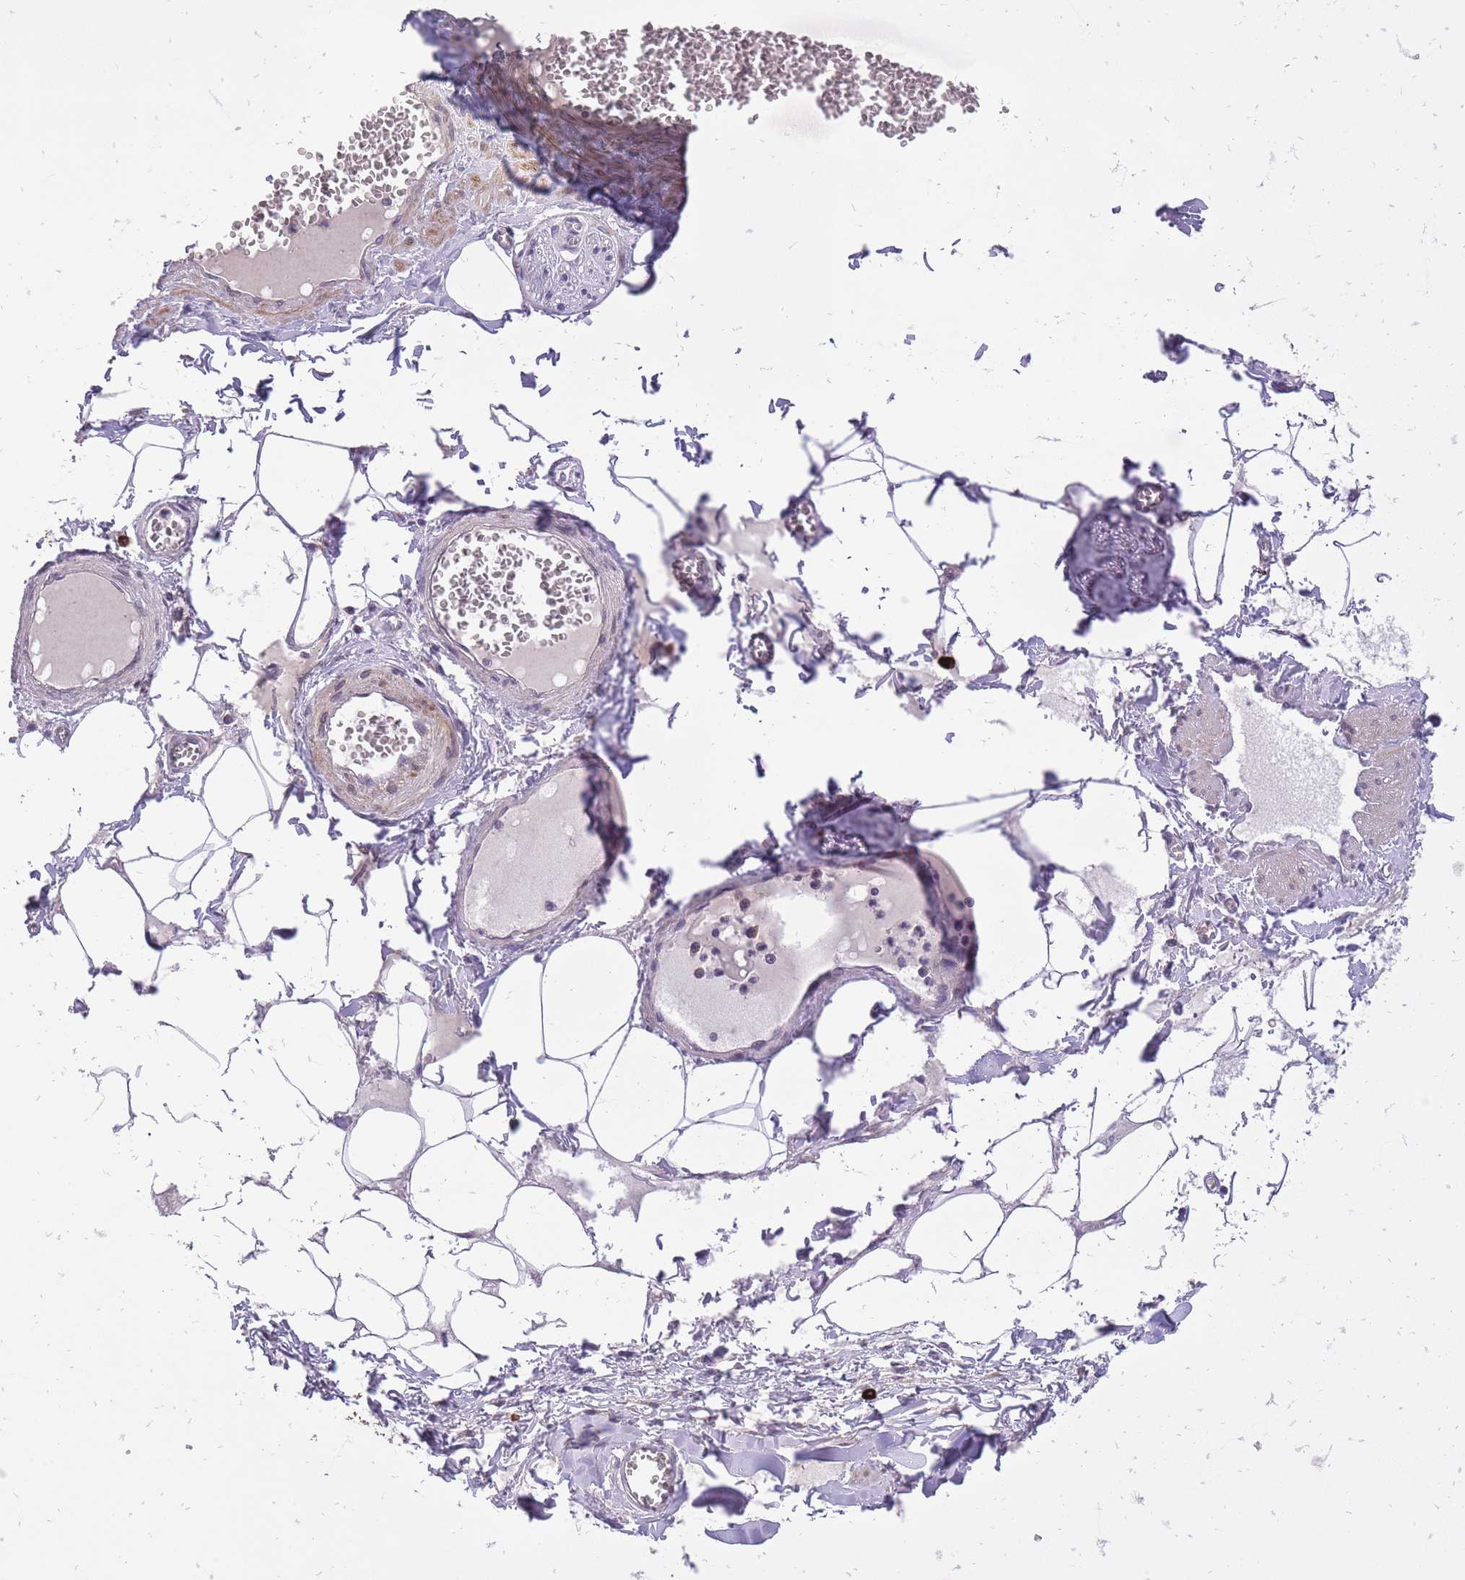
{"staining": {"intensity": "negative", "quantity": "none", "location": "none"}, "tissue": "adipose tissue", "cell_type": "Adipocytes", "image_type": "normal", "snomed": [{"axis": "morphology", "description": "Normal tissue, NOS"}, {"axis": "topography", "description": "Soft tissue"}, {"axis": "topography", "description": "Adipose tissue"}, {"axis": "topography", "description": "Vascular tissue"}, {"axis": "topography", "description": "Peripheral nerve tissue"}], "caption": "An image of human adipose tissue is negative for staining in adipocytes. The staining is performed using DAB (3,3'-diaminobenzidine) brown chromogen with nuclei counter-stained in using hematoxylin.", "gene": "TET3", "patient": {"sex": "male", "age": 46}}